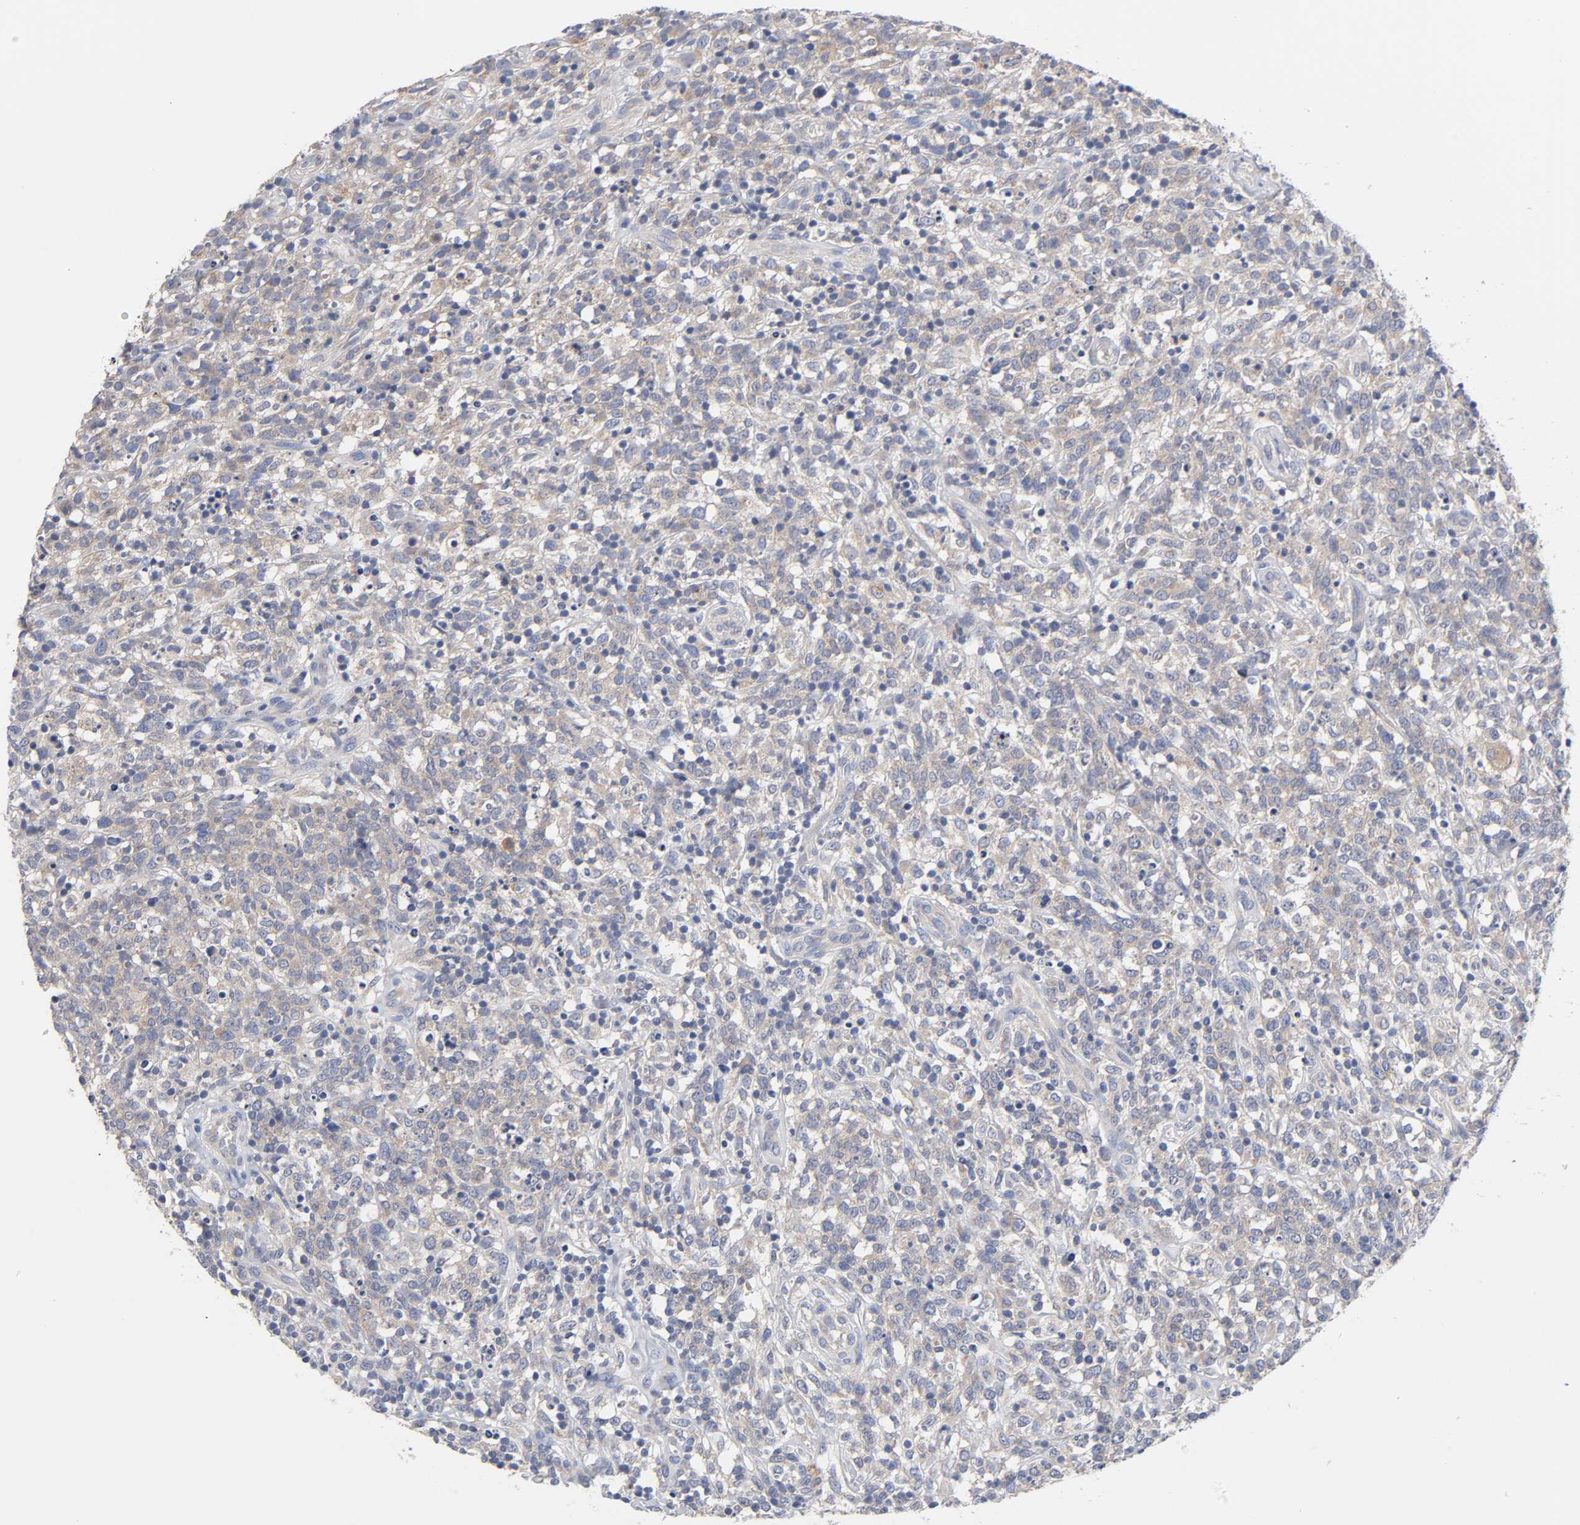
{"staining": {"intensity": "weak", "quantity": ">75%", "location": "cytoplasmic/membranous"}, "tissue": "lymphoma", "cell_type": "Tumor cells", "image_type": "cancer", "snomed": [{"axis": "morphology", "description": "Malignant lymphoma, non-Hodgkin's type, High grade"}, {"axis": "topography", "description": "Lymph node"}], "caption": "Immunohistochemistry (IHC) (DAB) staining of high-grade malignant lymphoma, non-Hodgkin's type displays weak cytoplasmic/membranous protein positivity in approximately >75% of tumor cells. The protein is shown in brown color, while the nuclei are stained blue.", "gene": "C17orf75", "patient": {"sex": "female", "age": 73}}